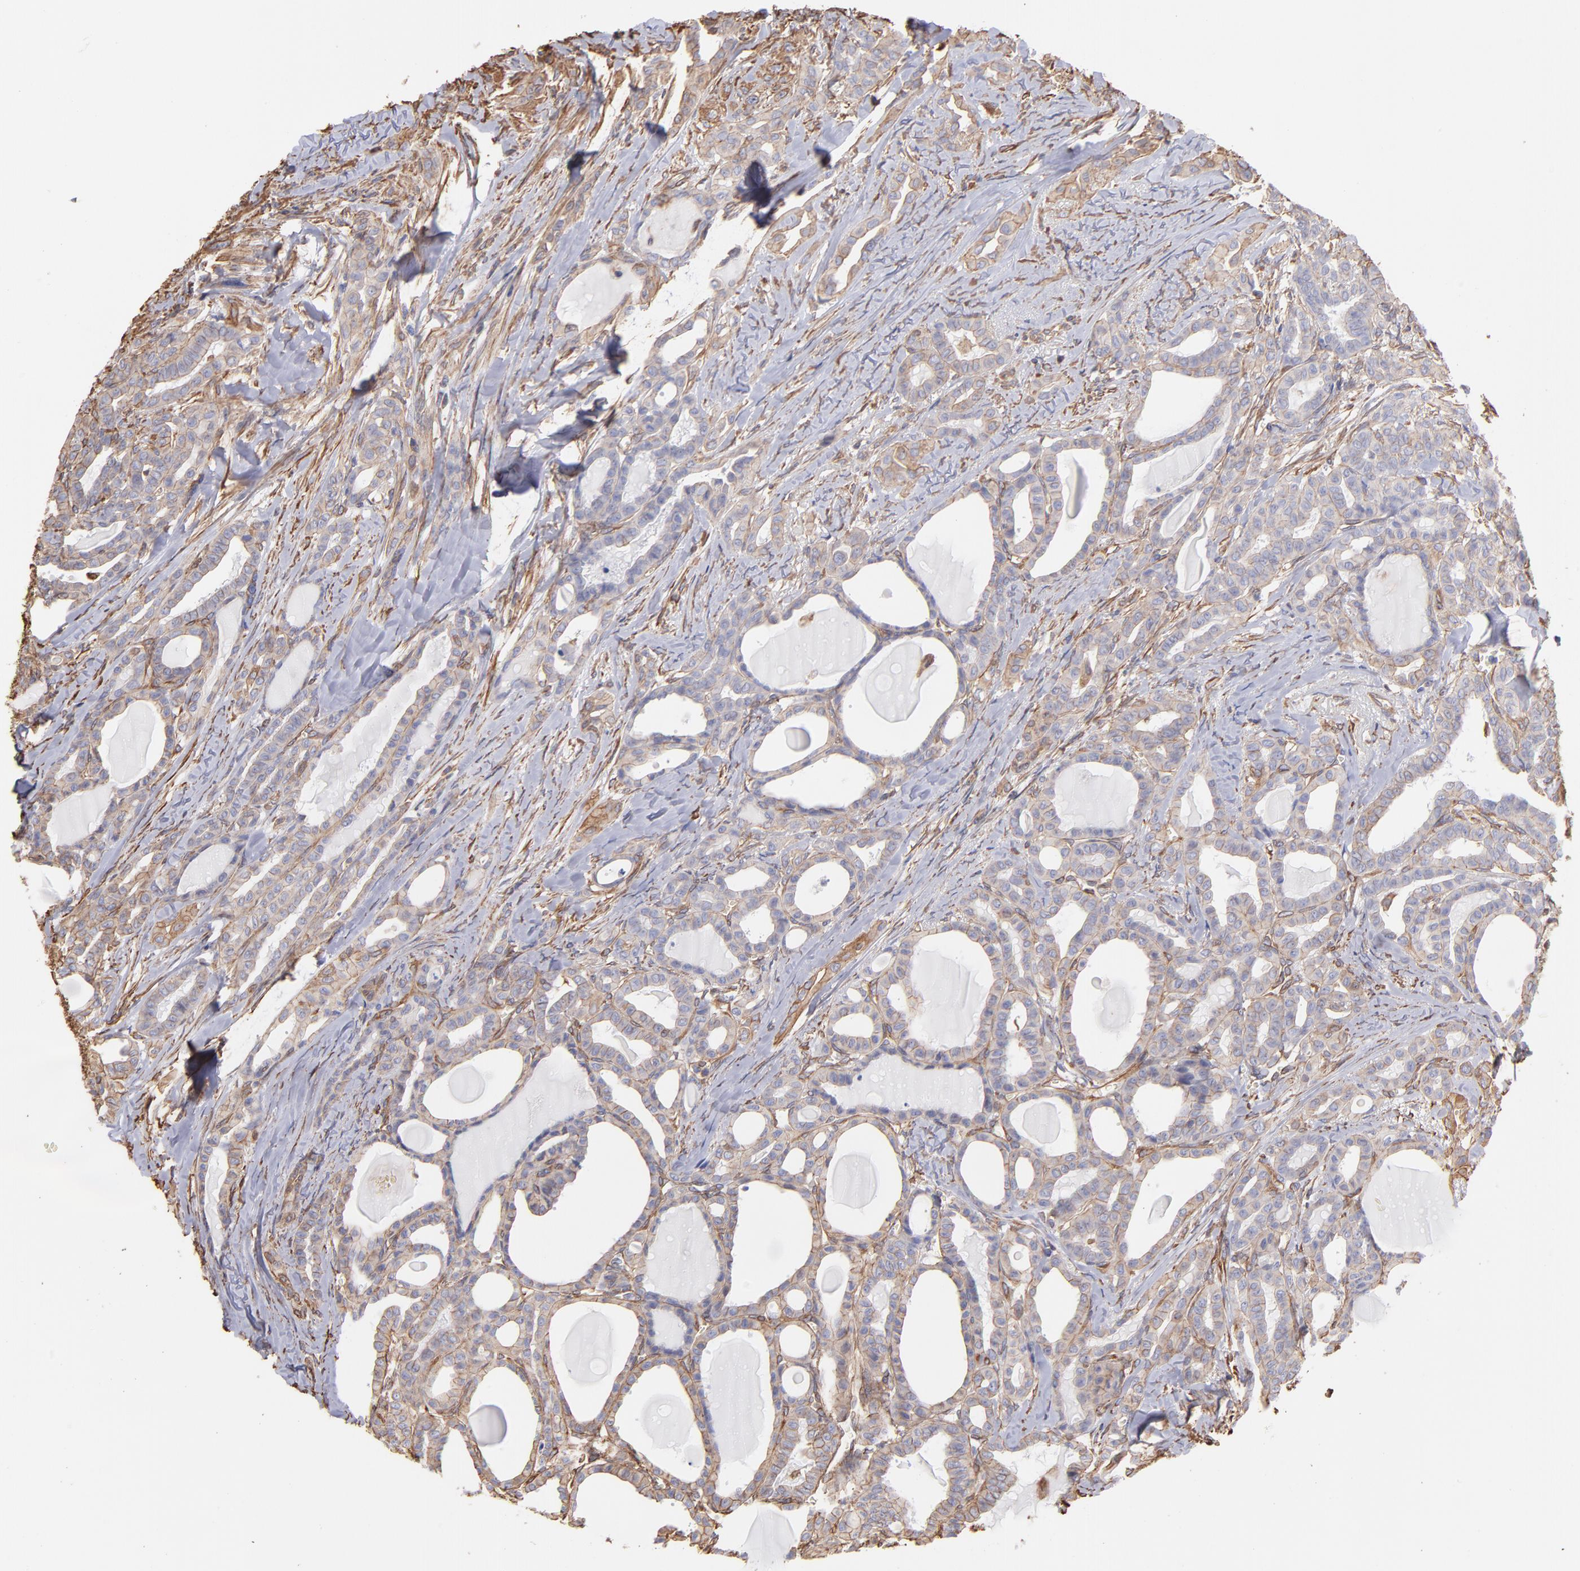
{"staining": {"intensity": "moderate", "quantity": ">75%", "location": "cytoplasmic/membranous"}, "tissue": "thyroid cancer", "cell_type": "Tumor cells", "image_type": "cancer", "snomed": [{"axis": "morphology", "description": "Carcinoma, NOS"}, {"axis": "topography", "description": "Thyroid gland"}], "caption": "This is a micrograph of IHC staining of thyroid carcinoma, which shows moderate expression in the cytoplasmic/membranous of tumor cells.", "gene": "PLEC", "patient": {"sex": "female", "age": 91}}